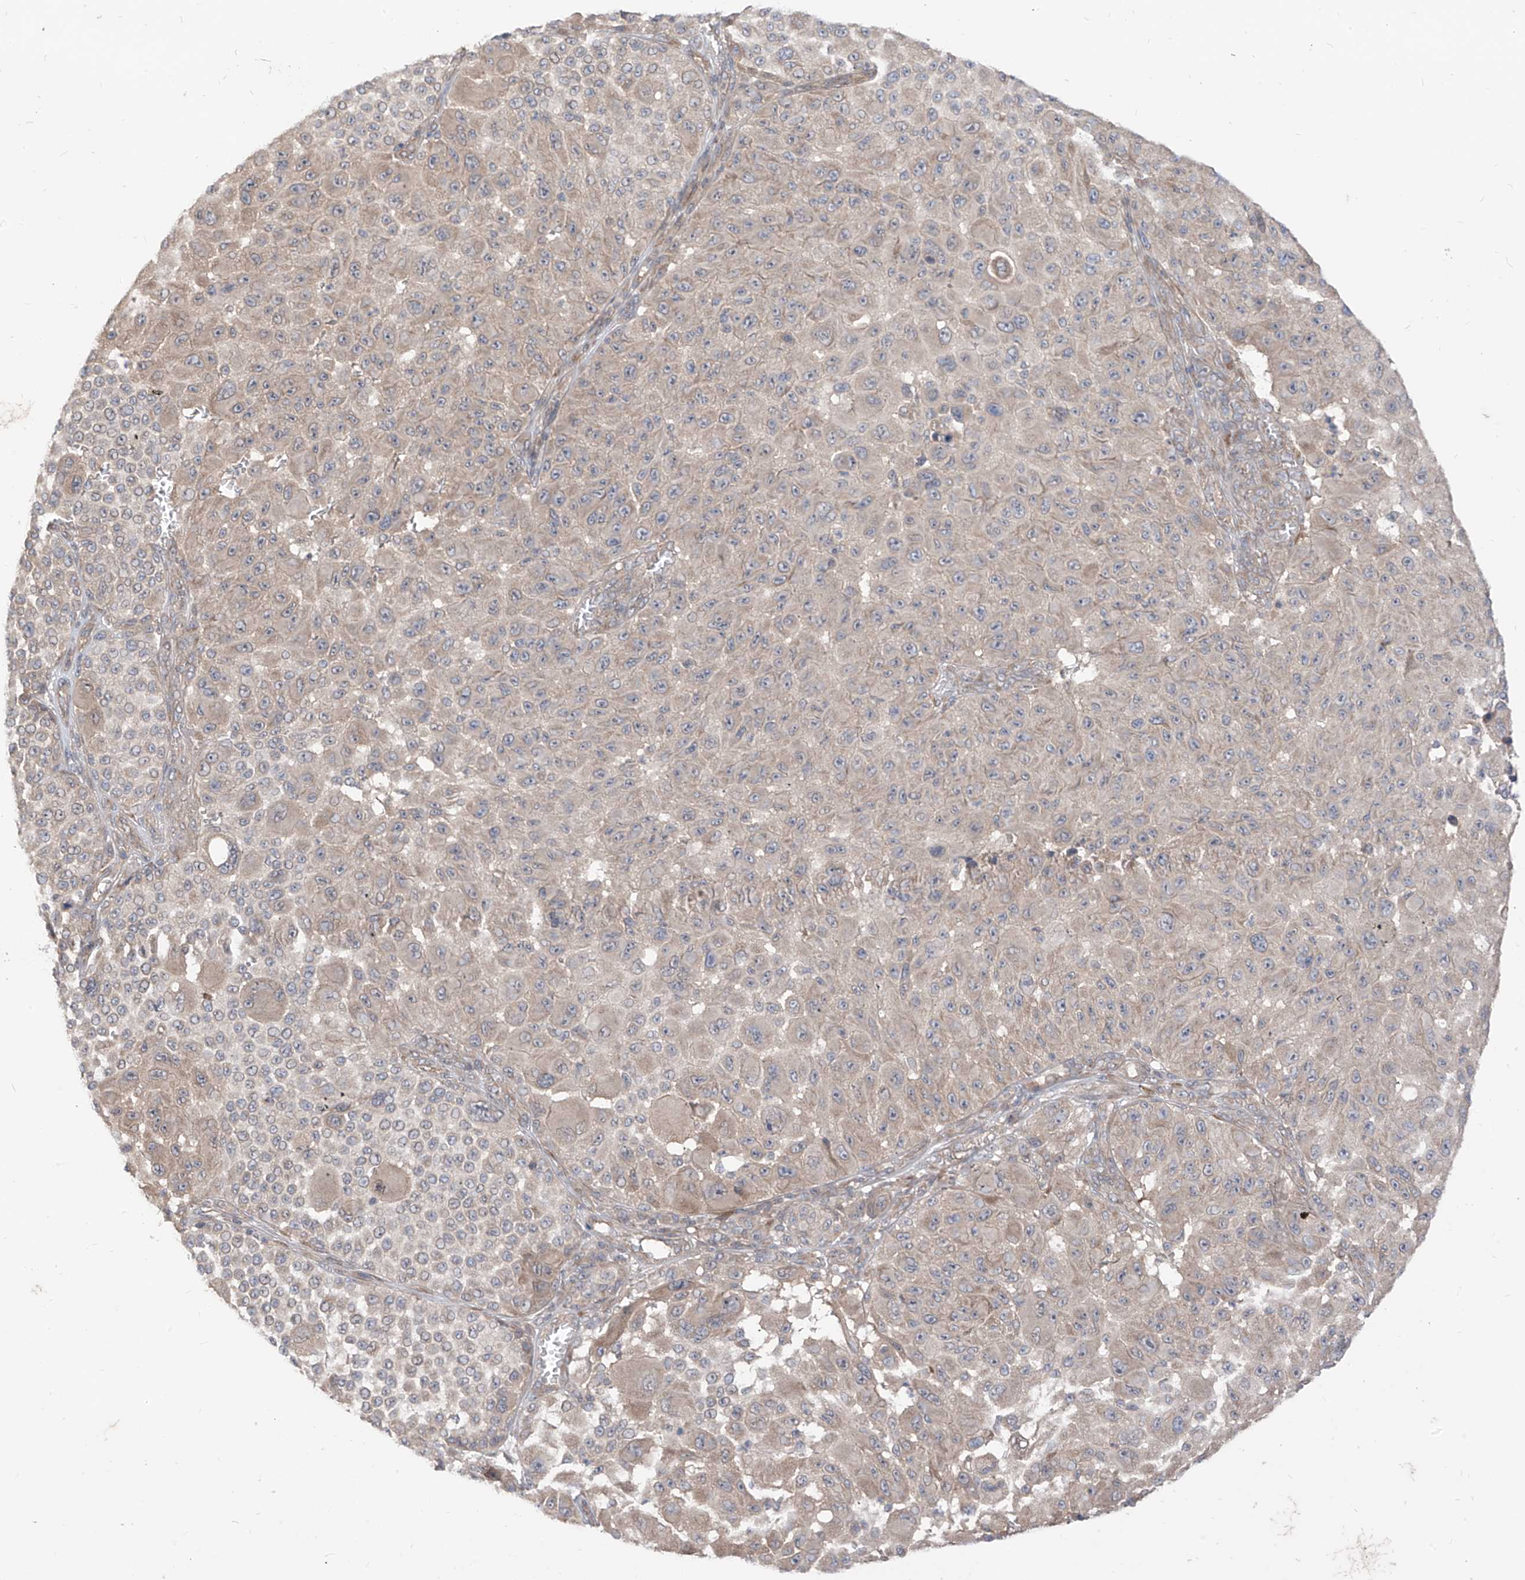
{"staining": {"intensity": "weak", "quantity": "25%-75%", "location": "cytoplasmic/membranous"}, "tissue": "melanoma", "cell_type": "Tumor cells", "image_type": "cancer", "snomed": [{"axis": "morphology", "description": "Malignant melanoma, NOS"}, {"axis": "topography", "description": "Skin"}], "caption": "Approximately 25%-75% of tumor cells in human melanoma exhibit weak cytoplasmic/membranous protein expression as visualized by brown immunohistochemical staining.", "gene": "MTUS2", "patient": {"sex": "male", "age": 83}}